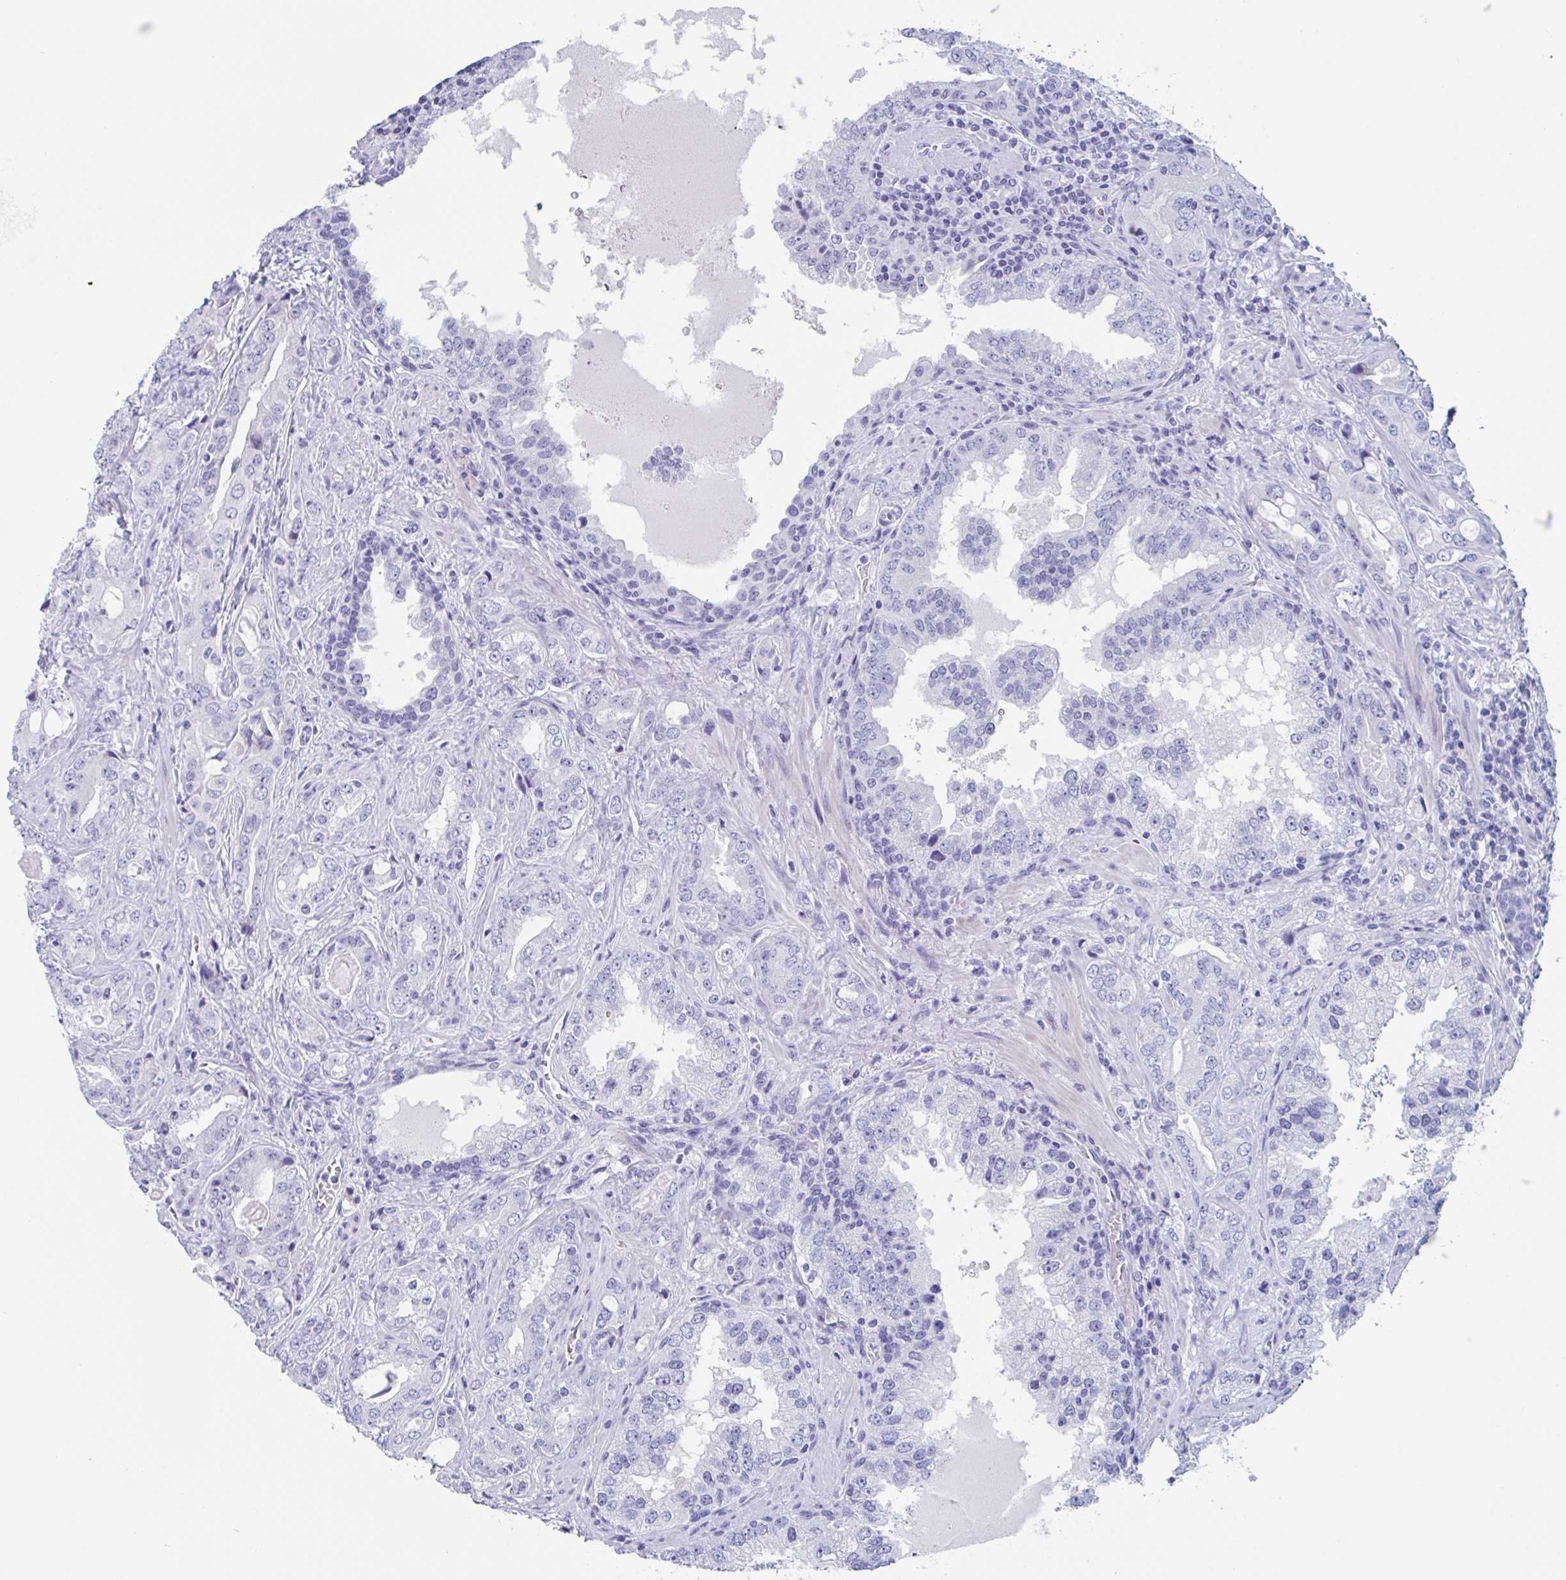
{"staining": {"intensity": "negative", "quantity": "none", "location": "none"}, "tissue": "prostate cancer", "cell_type": "Tumor cells", "image_type": "cancer", "snomed": [{"axis": "morphology", "description": "Adenocarcinoma, High grade"}, {"axis": "topography", "description": "Prostate"}], "caption": "A high-resolution micrograph shows IHC staining of prostate cancer, which shows no significant positivity in tumor cells.", "gene": "ZPBP", "patient": {"sex": "male", "age": 67}}